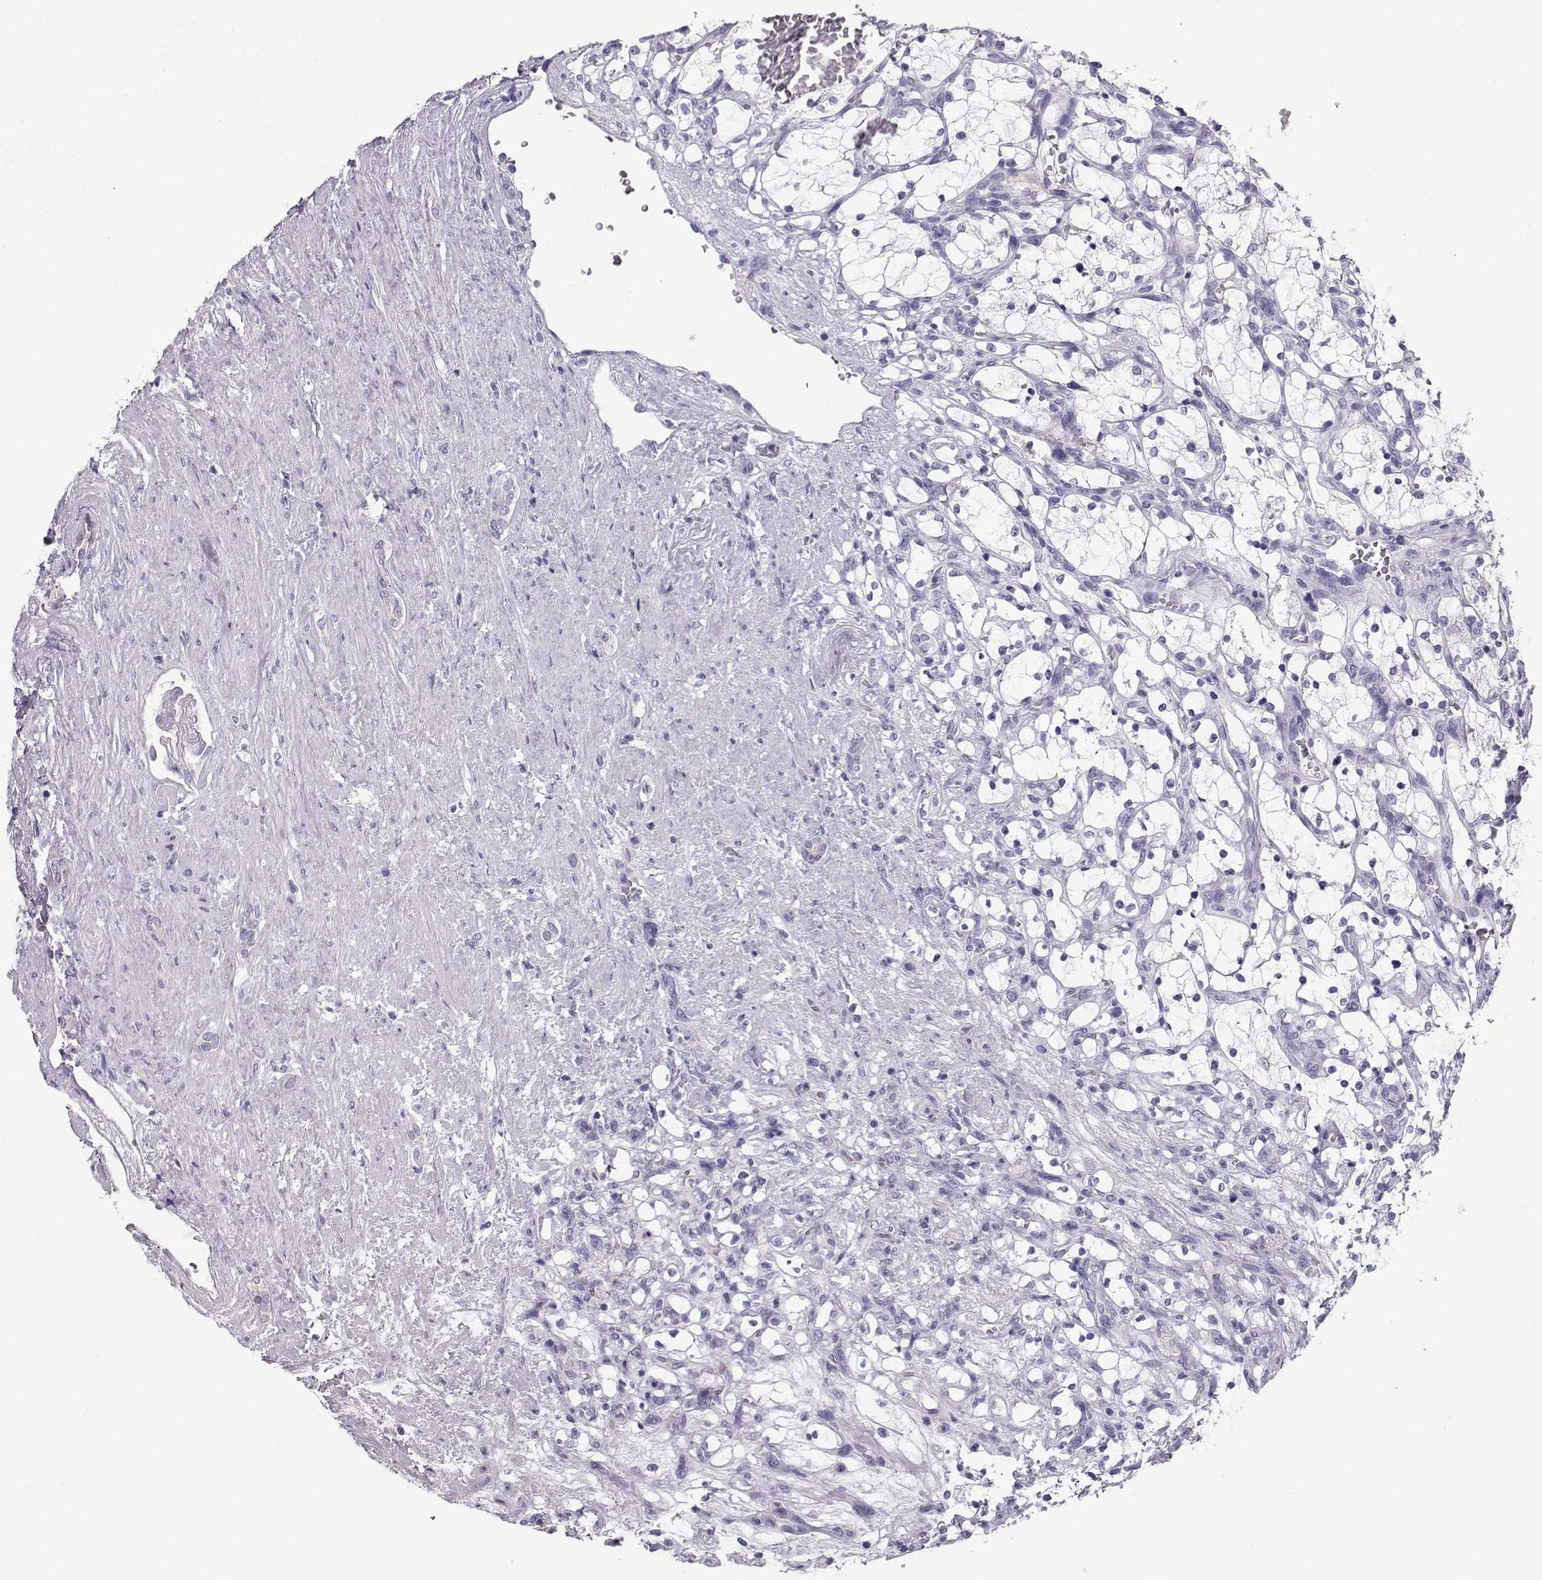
{"staining": {"intensity": "negative", "quantity": "none", "location": "none"}, "tissue": "renal cancer", "cell_type": "Tumor cells", "image_type": "cancer", "snomed": [{"axis": "morphology", "description": "Adenocarcinoma, NOS"}, {"axis": "topography", "description": "Kidney"}], "caption": "Tumor cells are negative for brown protein staining in renal adenocarcinoma.", "gene": "GPR26", "patient": {"sex": "female", "age": 69}}